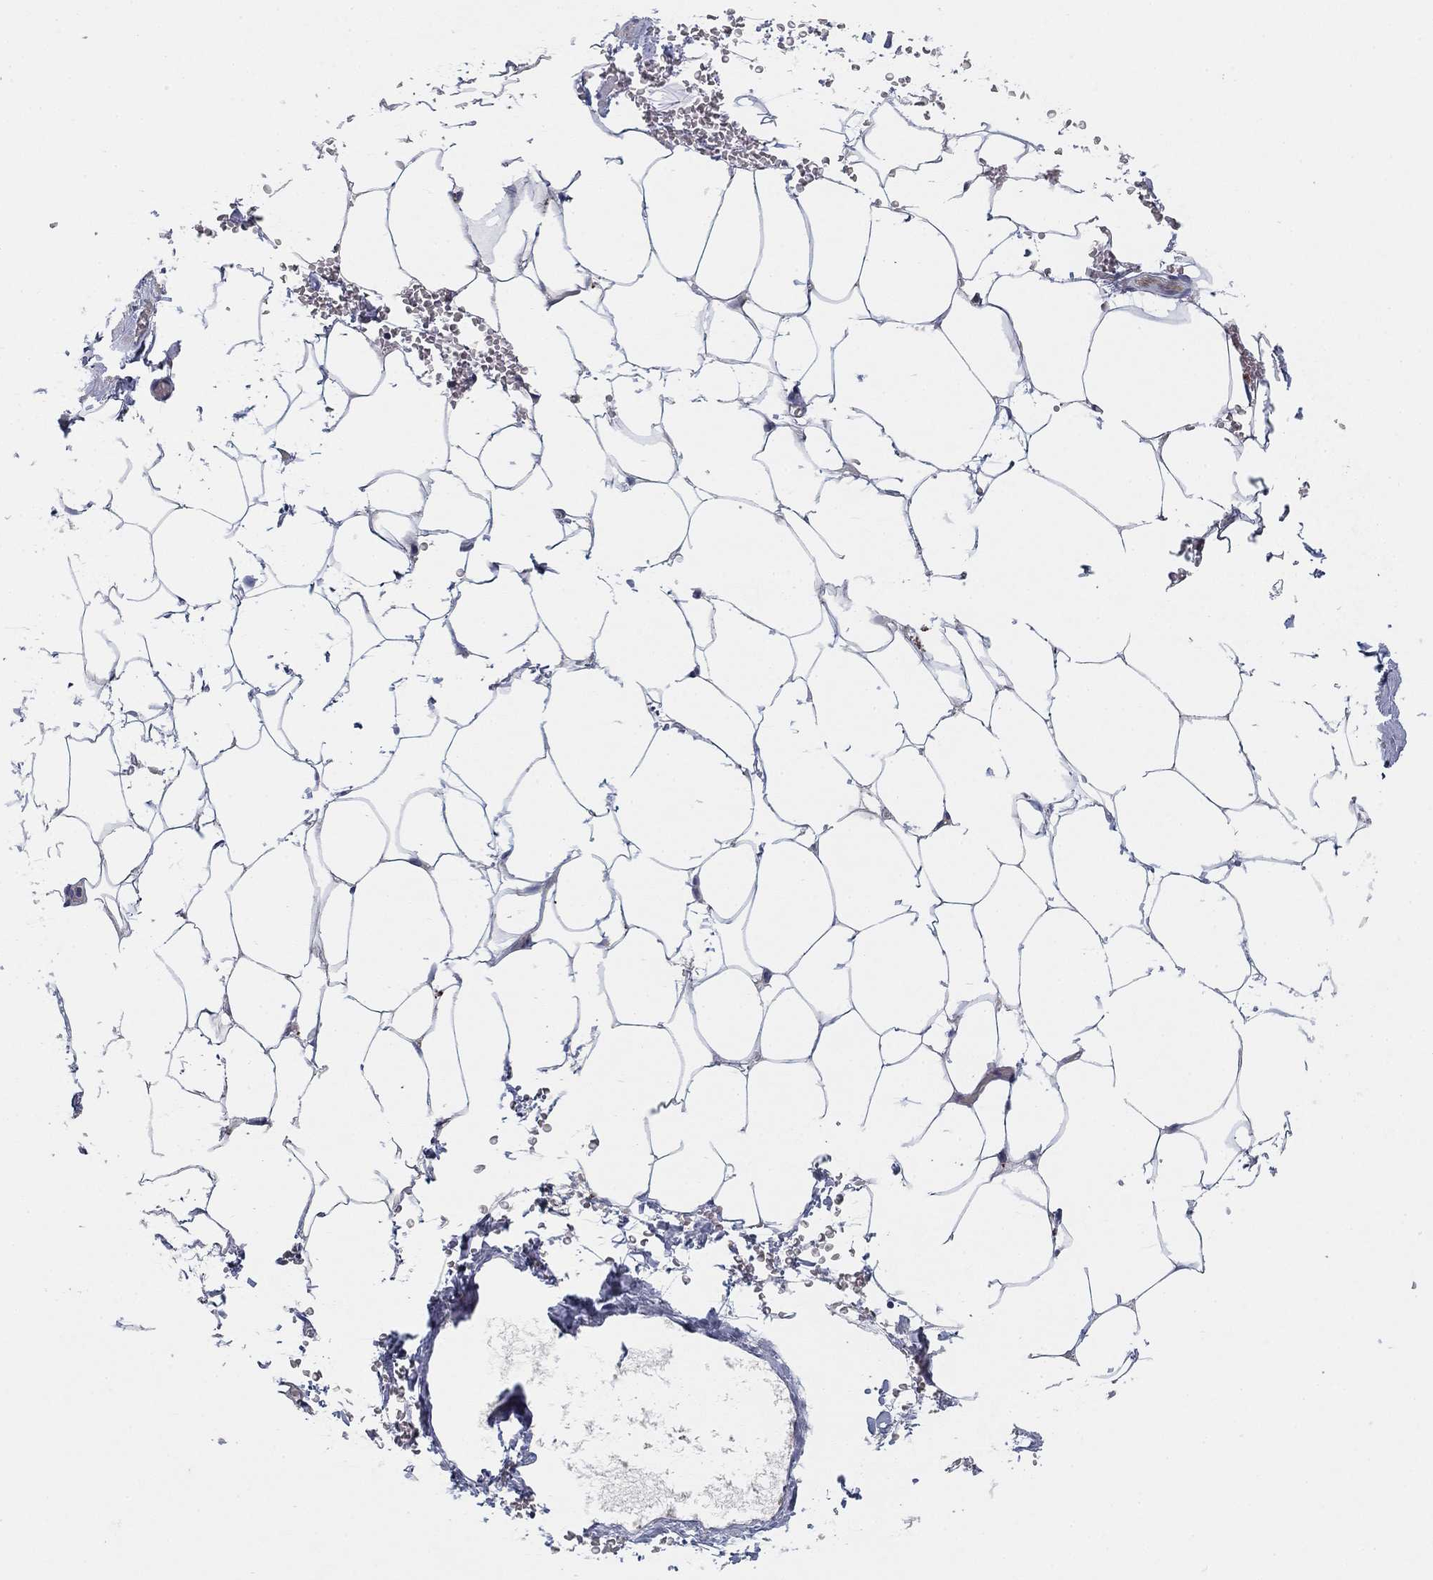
{"staining": {"intensity": "negative", "quantity": "none", "location": "none"}, "tissue": "adipose tissue", "cell_type": "Adipocytes", "image_type": "normal", "snomed": [{"axis": "morphology", "description": "Normal tissue, NOS"}, {"axis": "topography", "description": "Soft tissue"}, {"axis": "topography", "description": "Adipose tissue"}, {"axis": "topography", "description": "Vascular tissue"}, {"axis": "topography", "description": "Peripheral nerve tissue"}], "caption": "DAB (3,3'-diaminobenzidine) immunohistochemical staining of benign human adipose tissue shows no significant positivity in adipocytes. Brightfield microscopy of IHC stained with DAB (brown) and hematoxylin (blue), captured at high magnification.", "gene": "AMN1", "patient": {"sex": "male", "age": 68}}